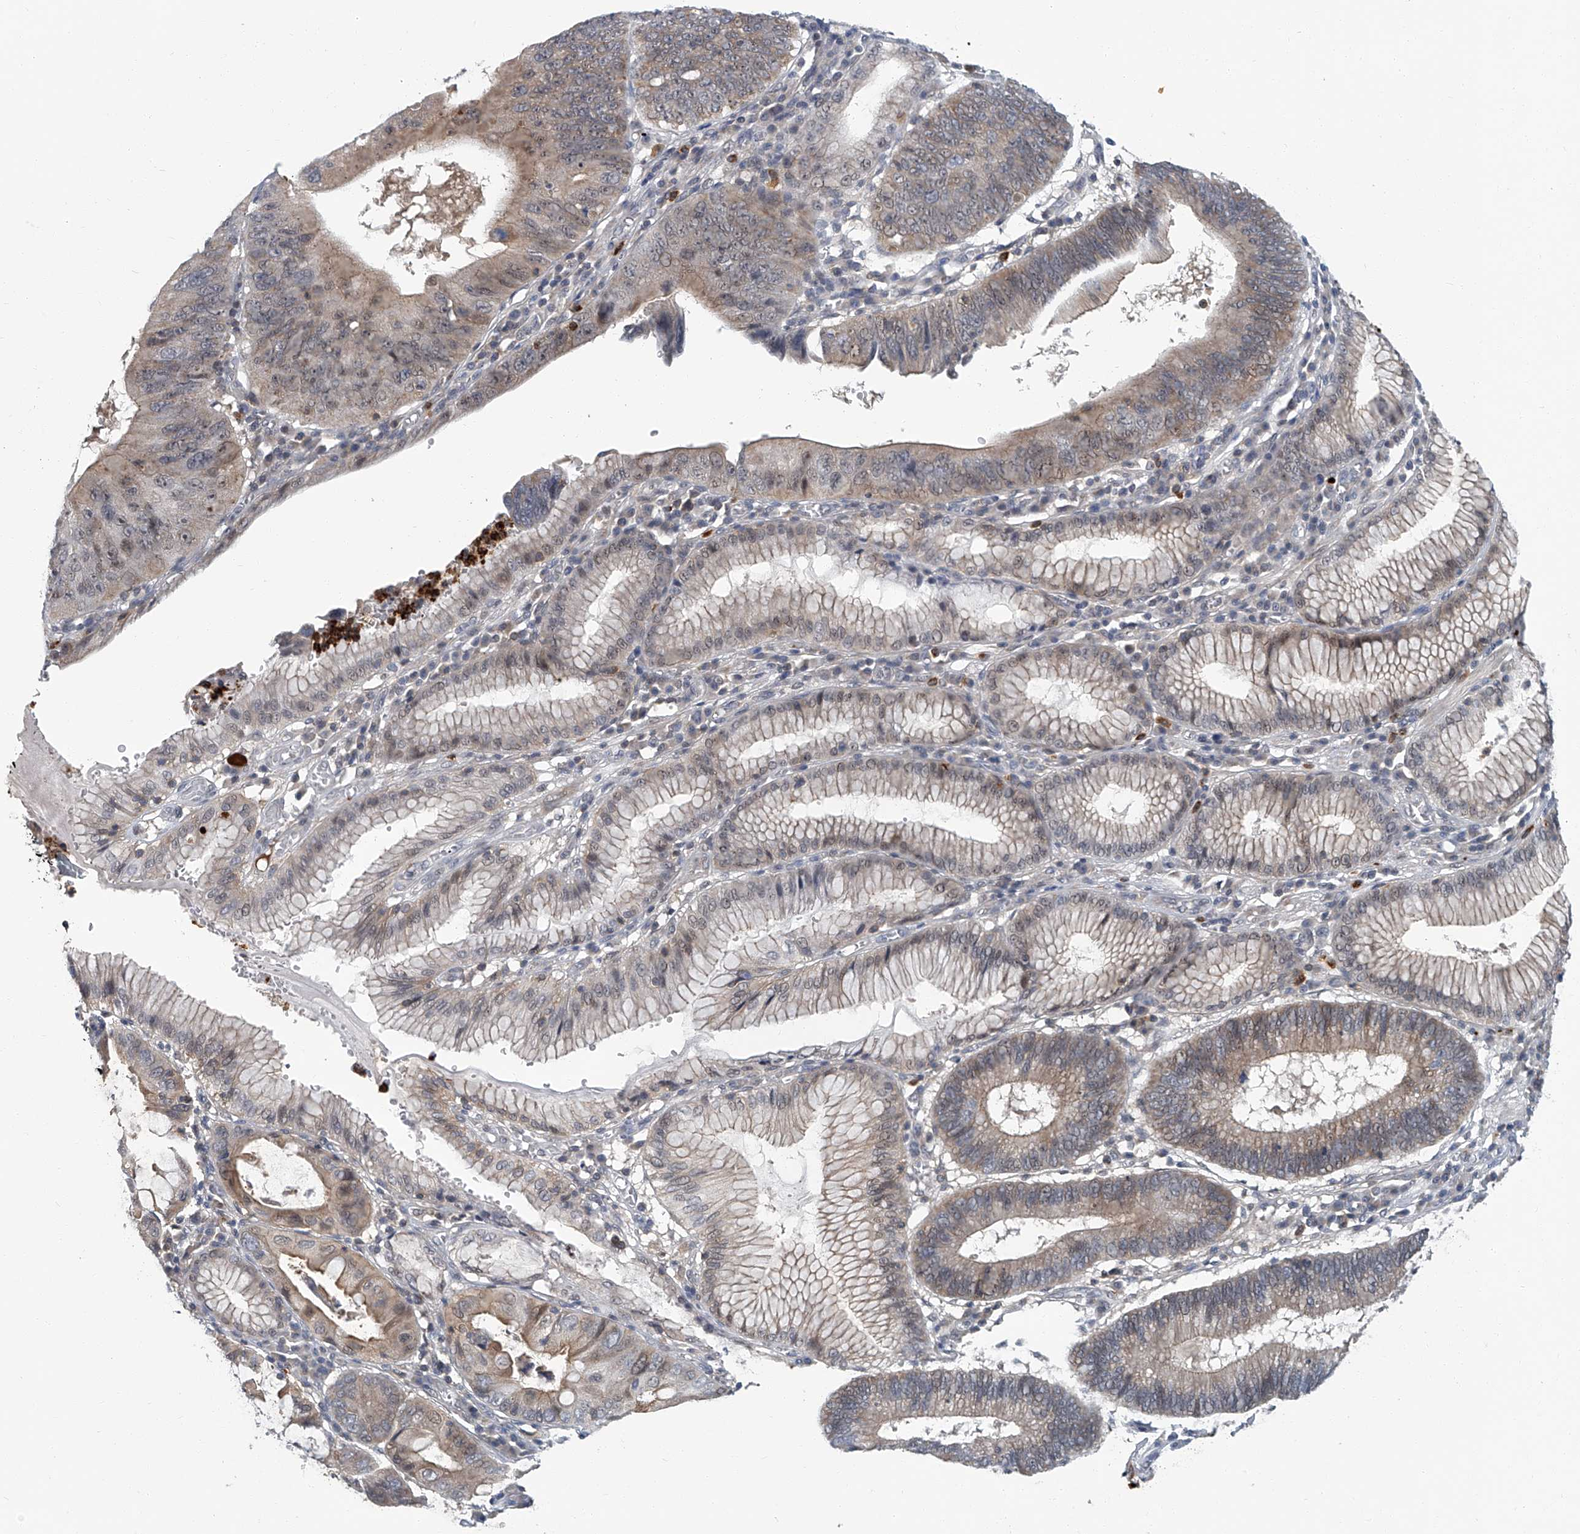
{"staining": {"intensity": "weak", "quantity": ">75%", "location": "cytoplasmic/membranous,nuclear"}, "tissue": "stomach cancer", "cell_type": "Tumor cells", "image_type": "cancer", "snomed": [{"axis": "morphology", "description": "Adenocarcinoma, NOS"}, {"axis": "topography", "description": "Stomach"}], "caption": "DAB immunohistochemical staining of adenocarcinoma (stomach) reveals weak cytoplasmic/membranous and nuclear protein expression in approximately >75% of tumor cells.", "gene": "AKNAD1", "patient": {"sex": "male", "age": 59}}